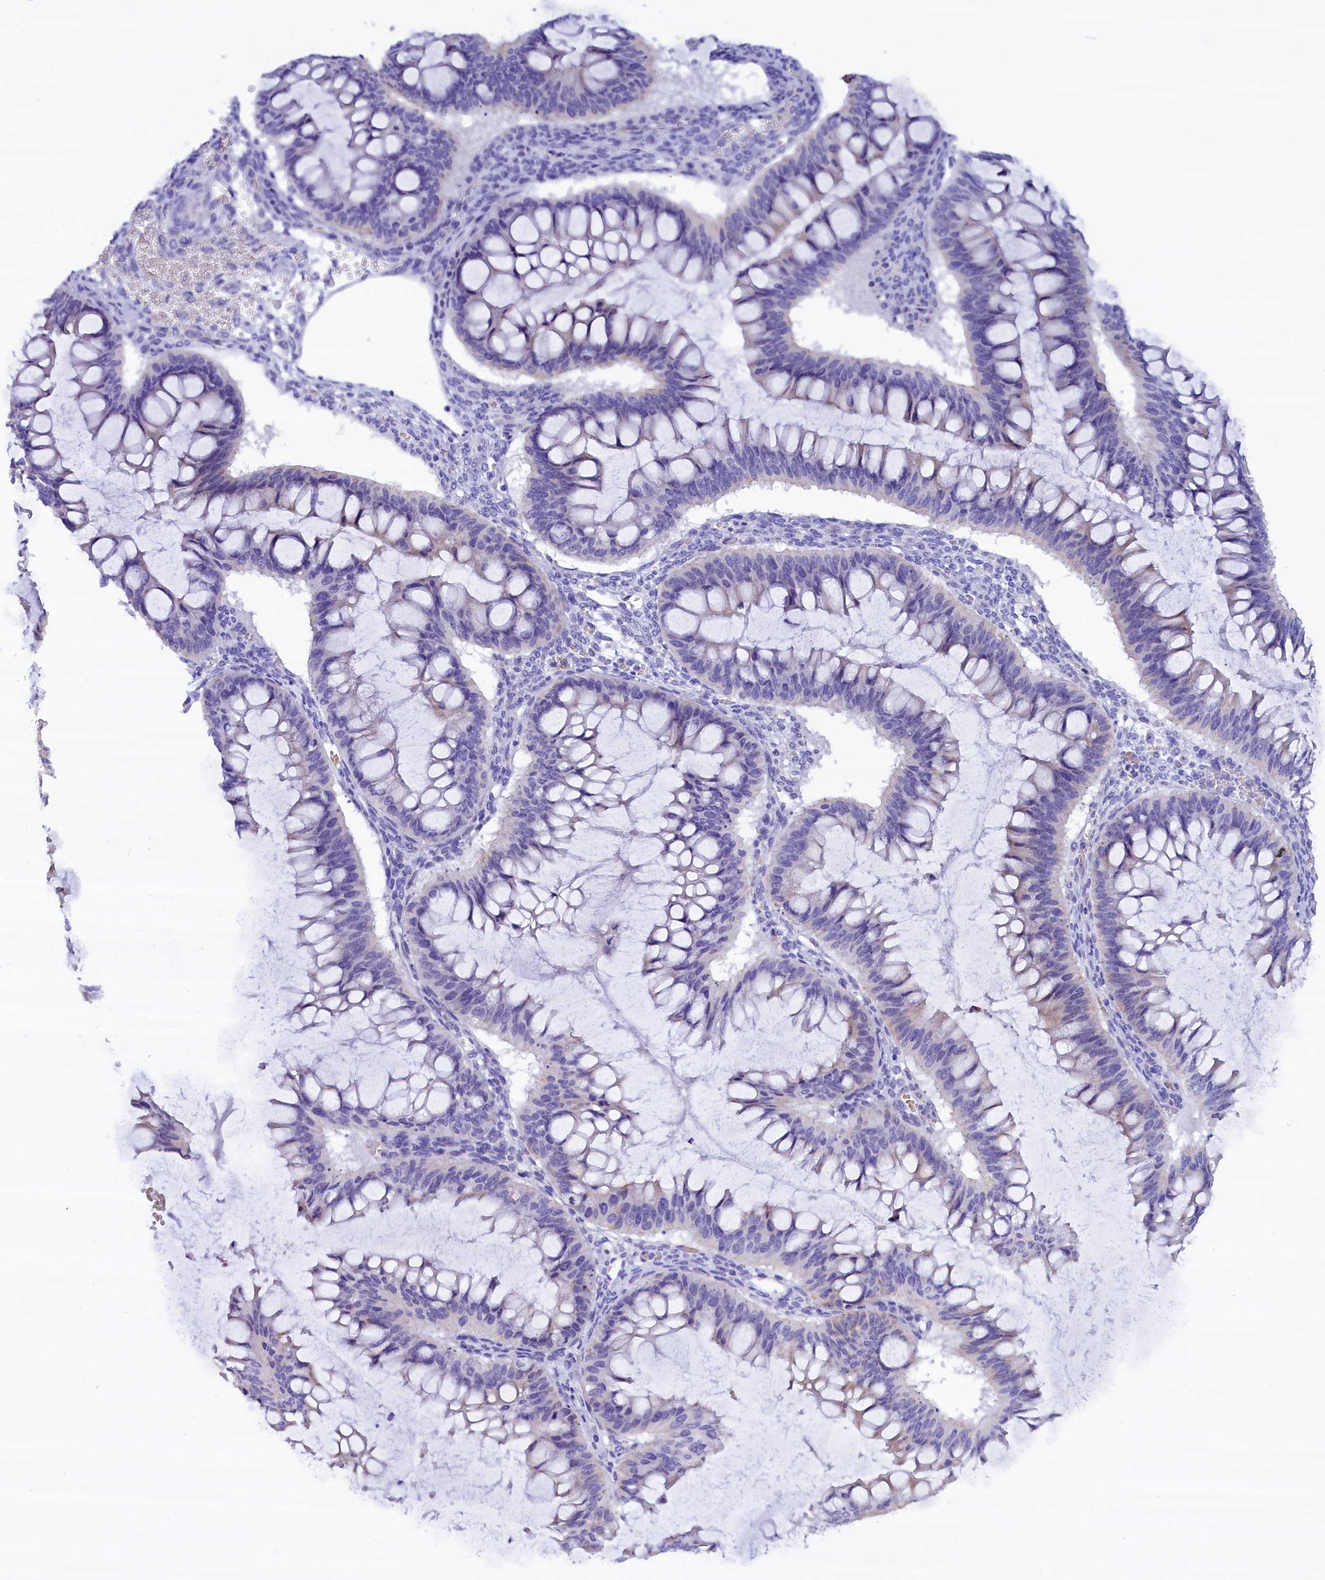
{"staining": {"intensity": "negative", "quantity": "none", "location": "none"}, "tissue": "ovarian cancer", "cell_type": "Tumor cells", "image_type": "cancer", "snomed": [{"axis": "morphology", "description": "Cystadenocarcinoma, mucinous, NOS"}, {"axis": "topography", "description": "Ovary"}], "caption": "DAB (3,3'-diaminobenzidine) immunohistochemical staining of ovarian cancer reveals no significant staining in tumor cells.", "gene": "ABAT", "patient": {"sex": "female", "age": 73}}